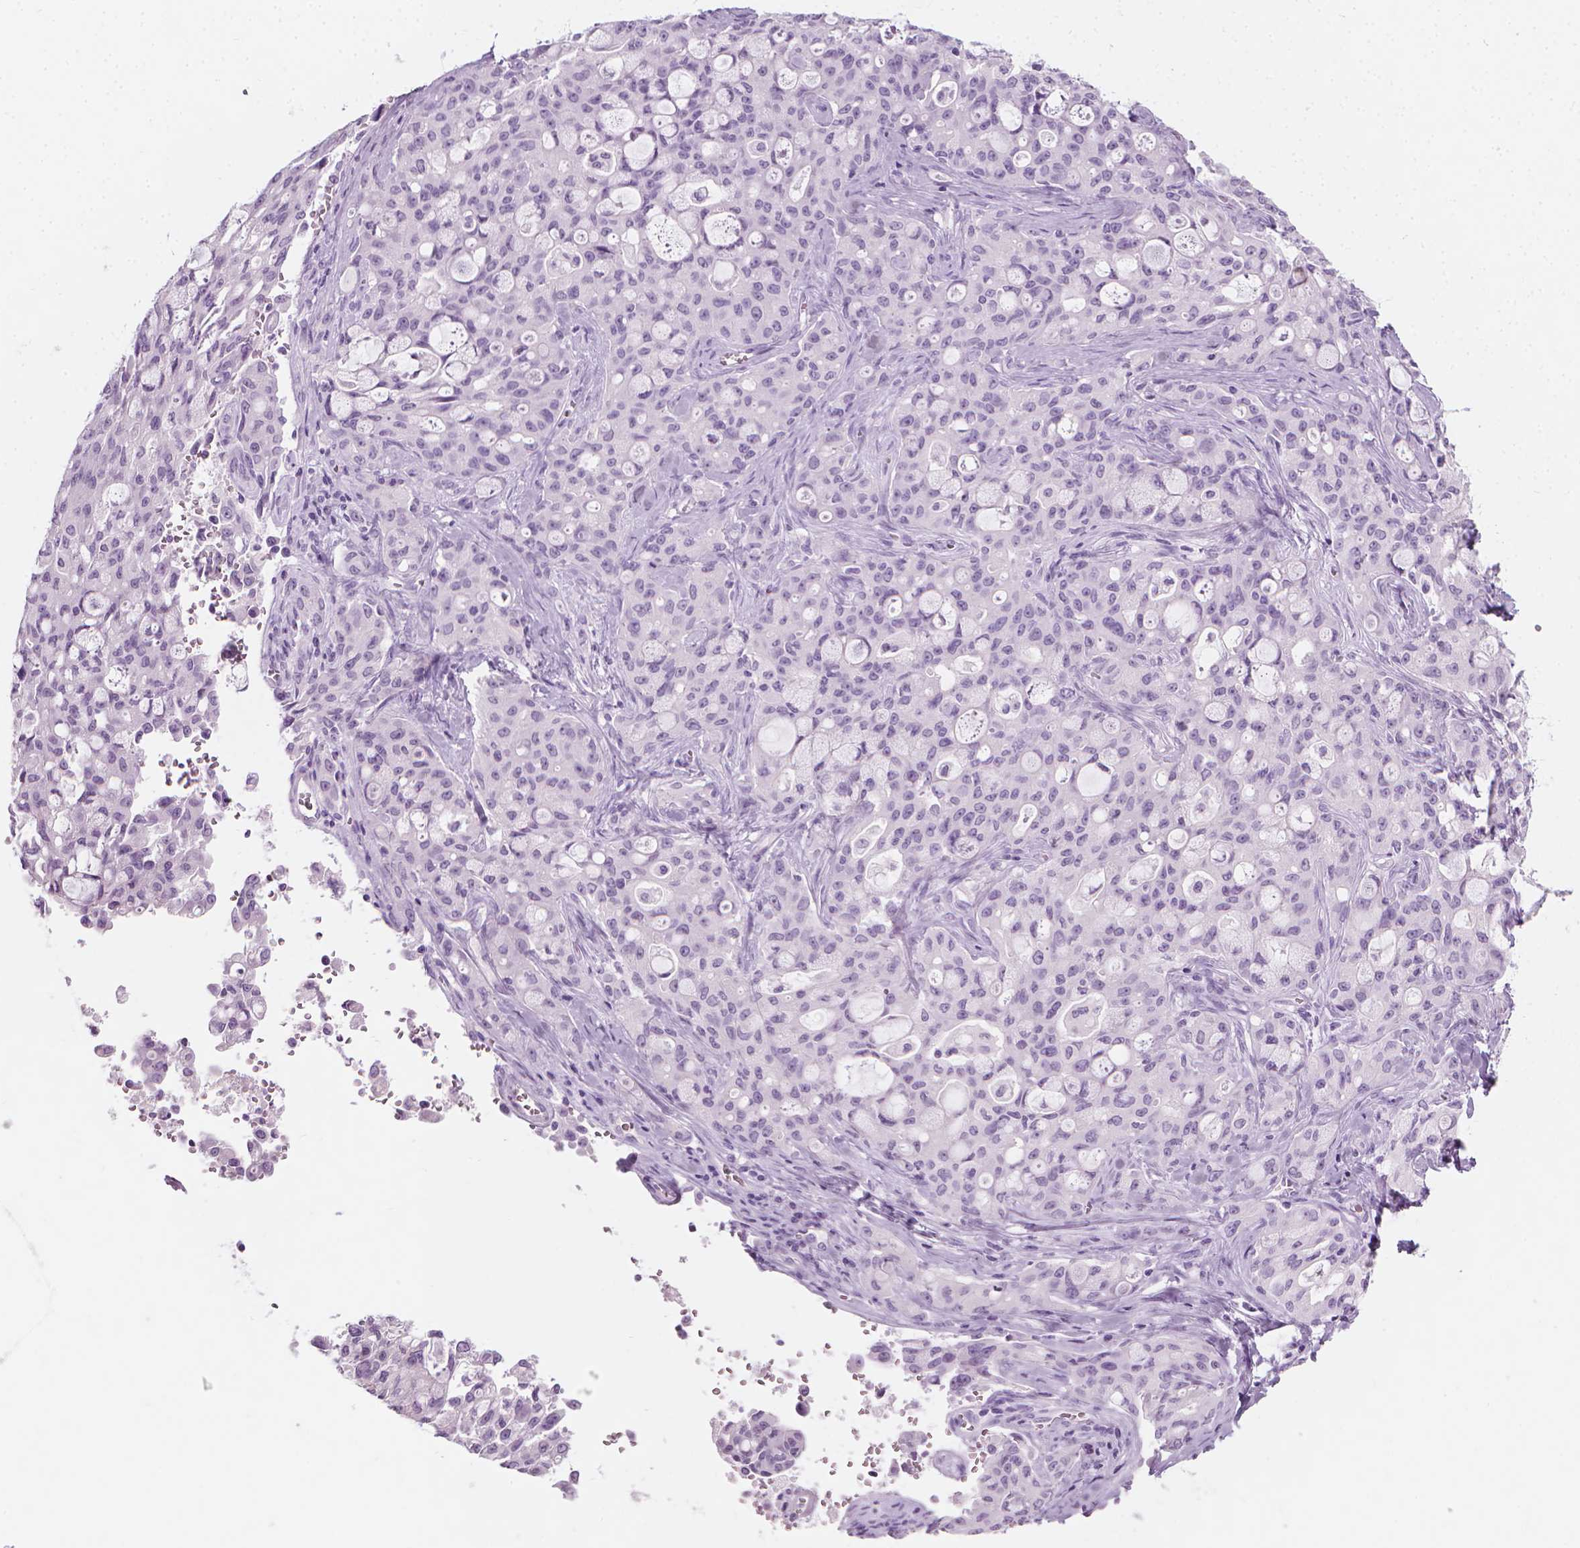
{"staining": {"intensity": "negative", "quantity": "none", "location": "none"}, "tissue": "lung cancer", "cell_type": "Tumor cells", "image_type": "cancer", "snomed": [{"axis": "morphology", "description": "Adenocarcinoma, NOS"}, {"axis": "topography", "description": "Lung"}], "caption": "IHC photomicrograph of neoplastic tissue: lung cancer stained with DAB (3,3'-diaminobenzidine) reveals no significant protein expression in tumor cells.", "gene": "SCG3", "patient": {"sex": "female", "age": 44}}